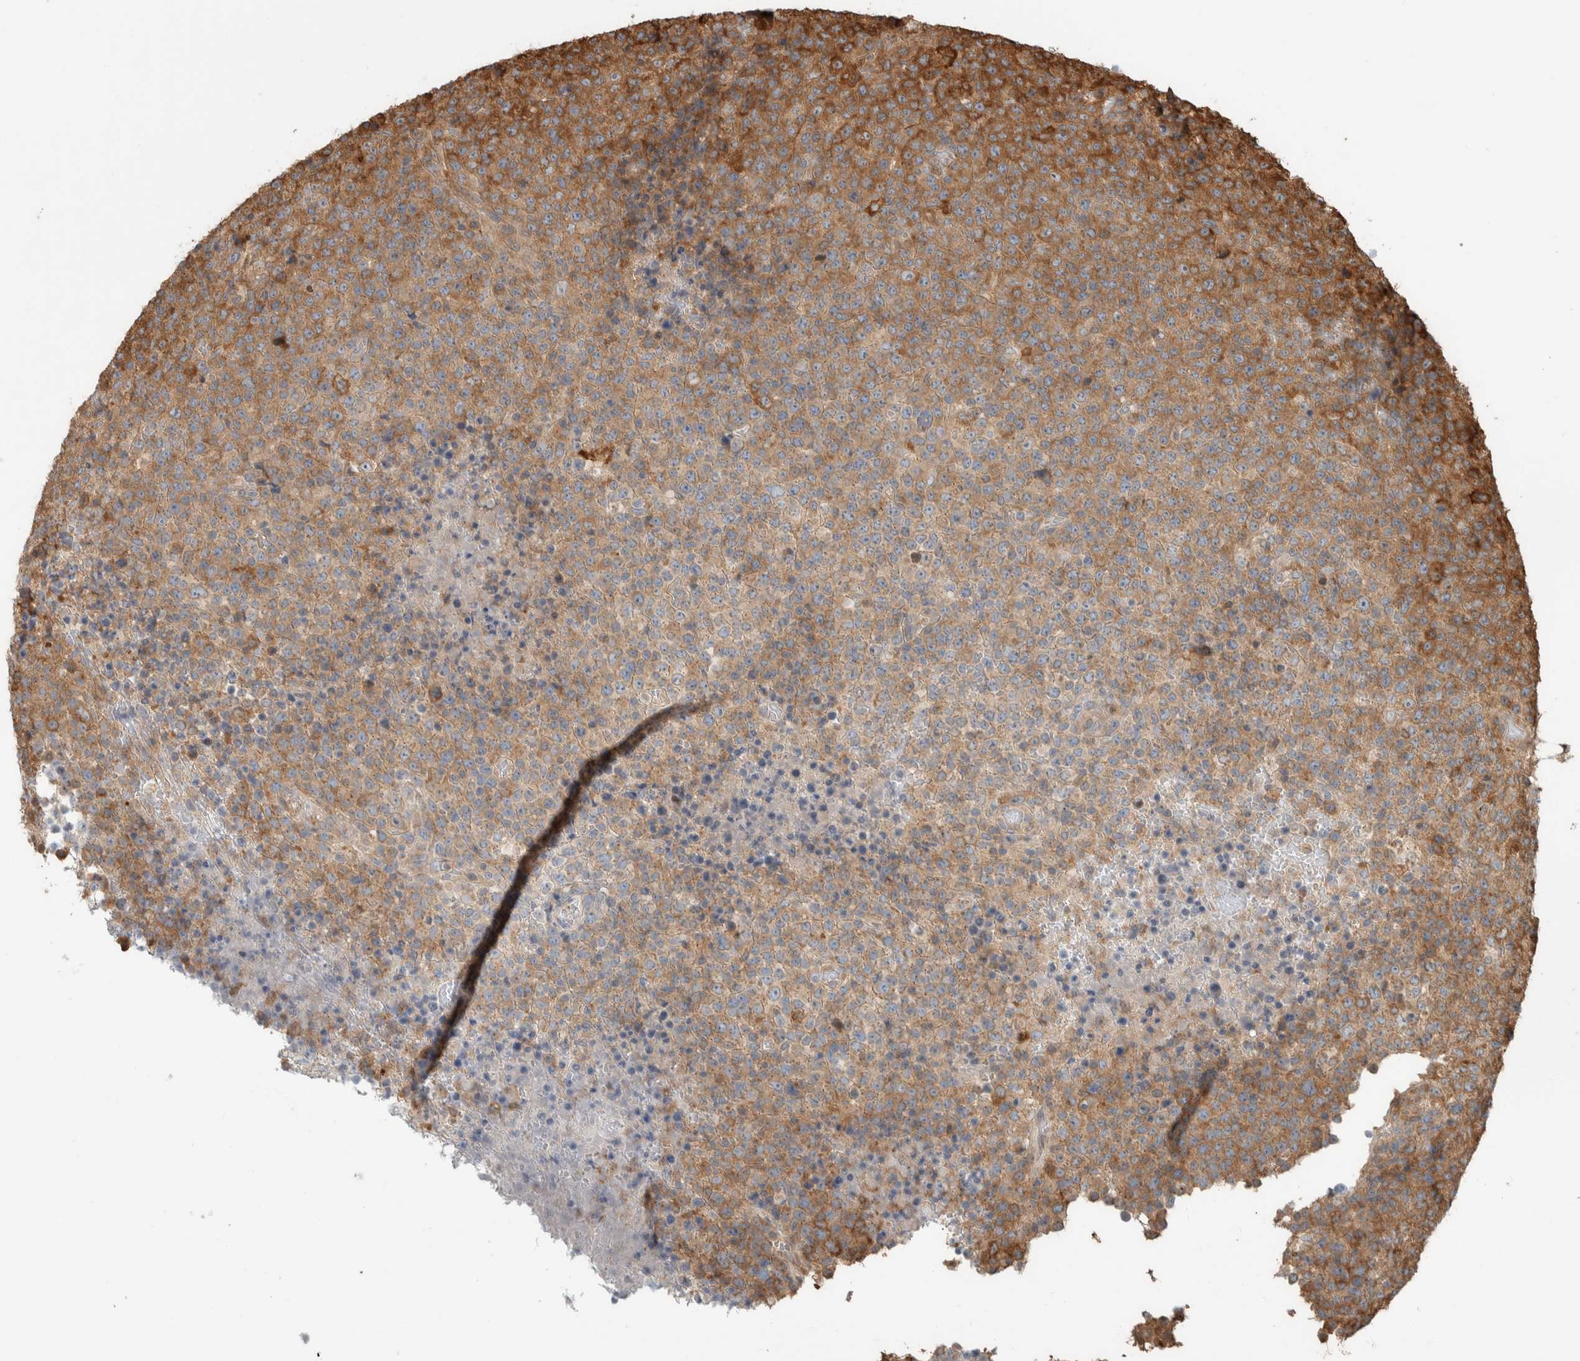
{"staining": {"intensity": "moderate", "quantity": ">75%", "location": "cytoplasmic/membranous"}, "tissue": "lymphoma", "cell_type": "Tumor cells", "image_type": "cancer", "snomed": [{"axis": "morphology", "description": "Malignant lymphoma, non-Hodgkin's type, High grade"}, {"axis": "topography", "description": "Lymph node"}], "caption": "Immunohistochemistry (IHC) staining of high-grade malignant lymphoma, non-Hodgkin's type, which displays medium levels of moderate cytoplasmic/membranous expression in about >75% of tumor cells indicating moderate cytoplasmic/membranous protein expression. The staining was performed using DAB (3,3'-diaminobenzidine) (brown) for protein detection and nuclei were counterstained in hematoxylin (blue).", "gene": "CNTROB", "patient": {"sex": "male", "age": 13}}